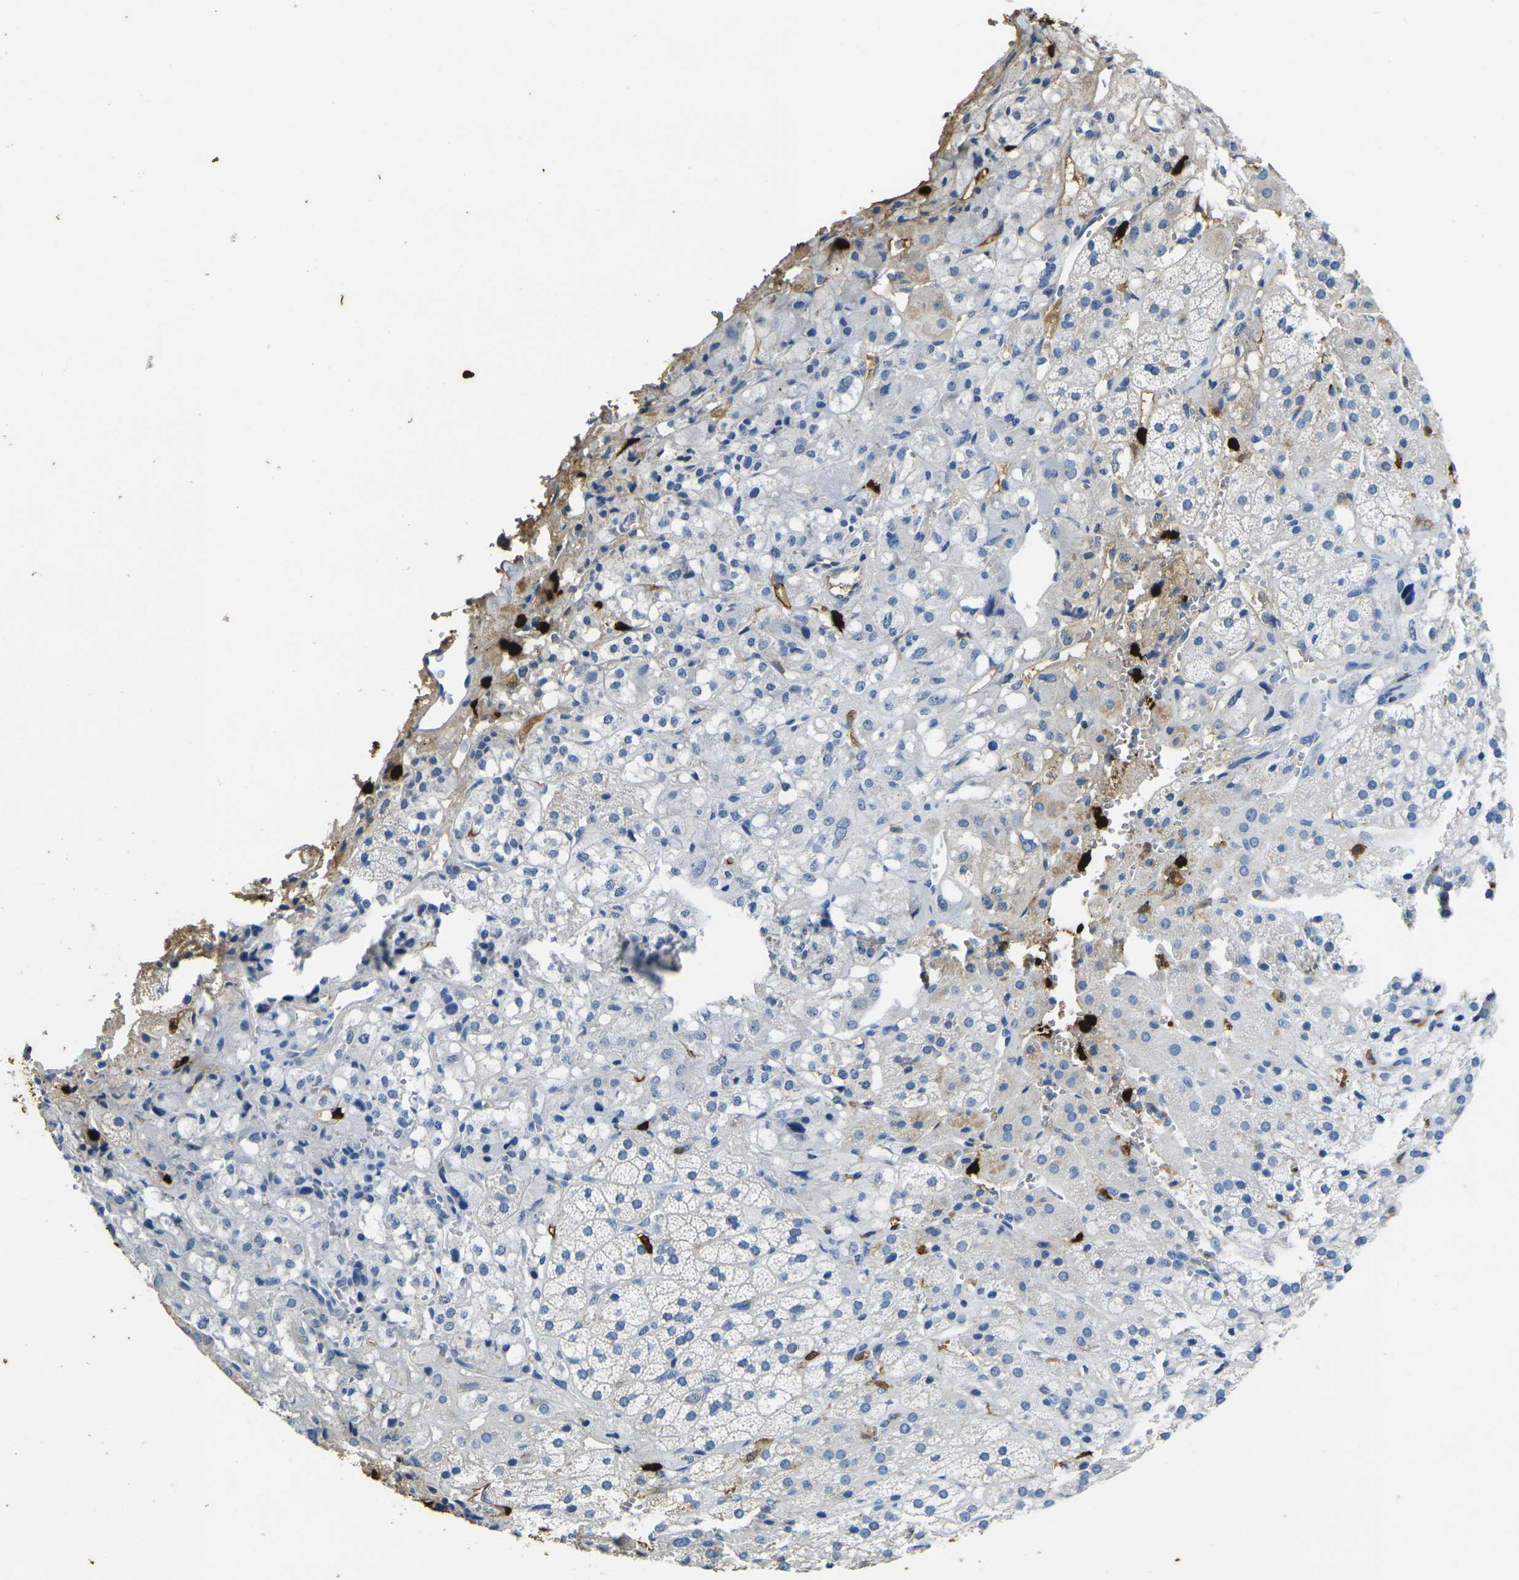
{"staining": {"intensity": "negative", "quantity": "none", "location": "none"}, "tissue": "adrenal gland", "cell_type": "Glandular cells", "image_type": "normal", "snomed": [{"axis": "morphology", "description": "Normal tissue, NOS"}, {"axis": "topography", "description": "Adrenal gland"}], "caption": "Immunohistochemistry of unremarkable human adrenal gland exhibits no positivity in glandular cells. (Brightfield microscopy of DAB immunohistochemistry at high magnification).", "gene": "S100A9", "patient": {"sex": "male", "age": 56}}